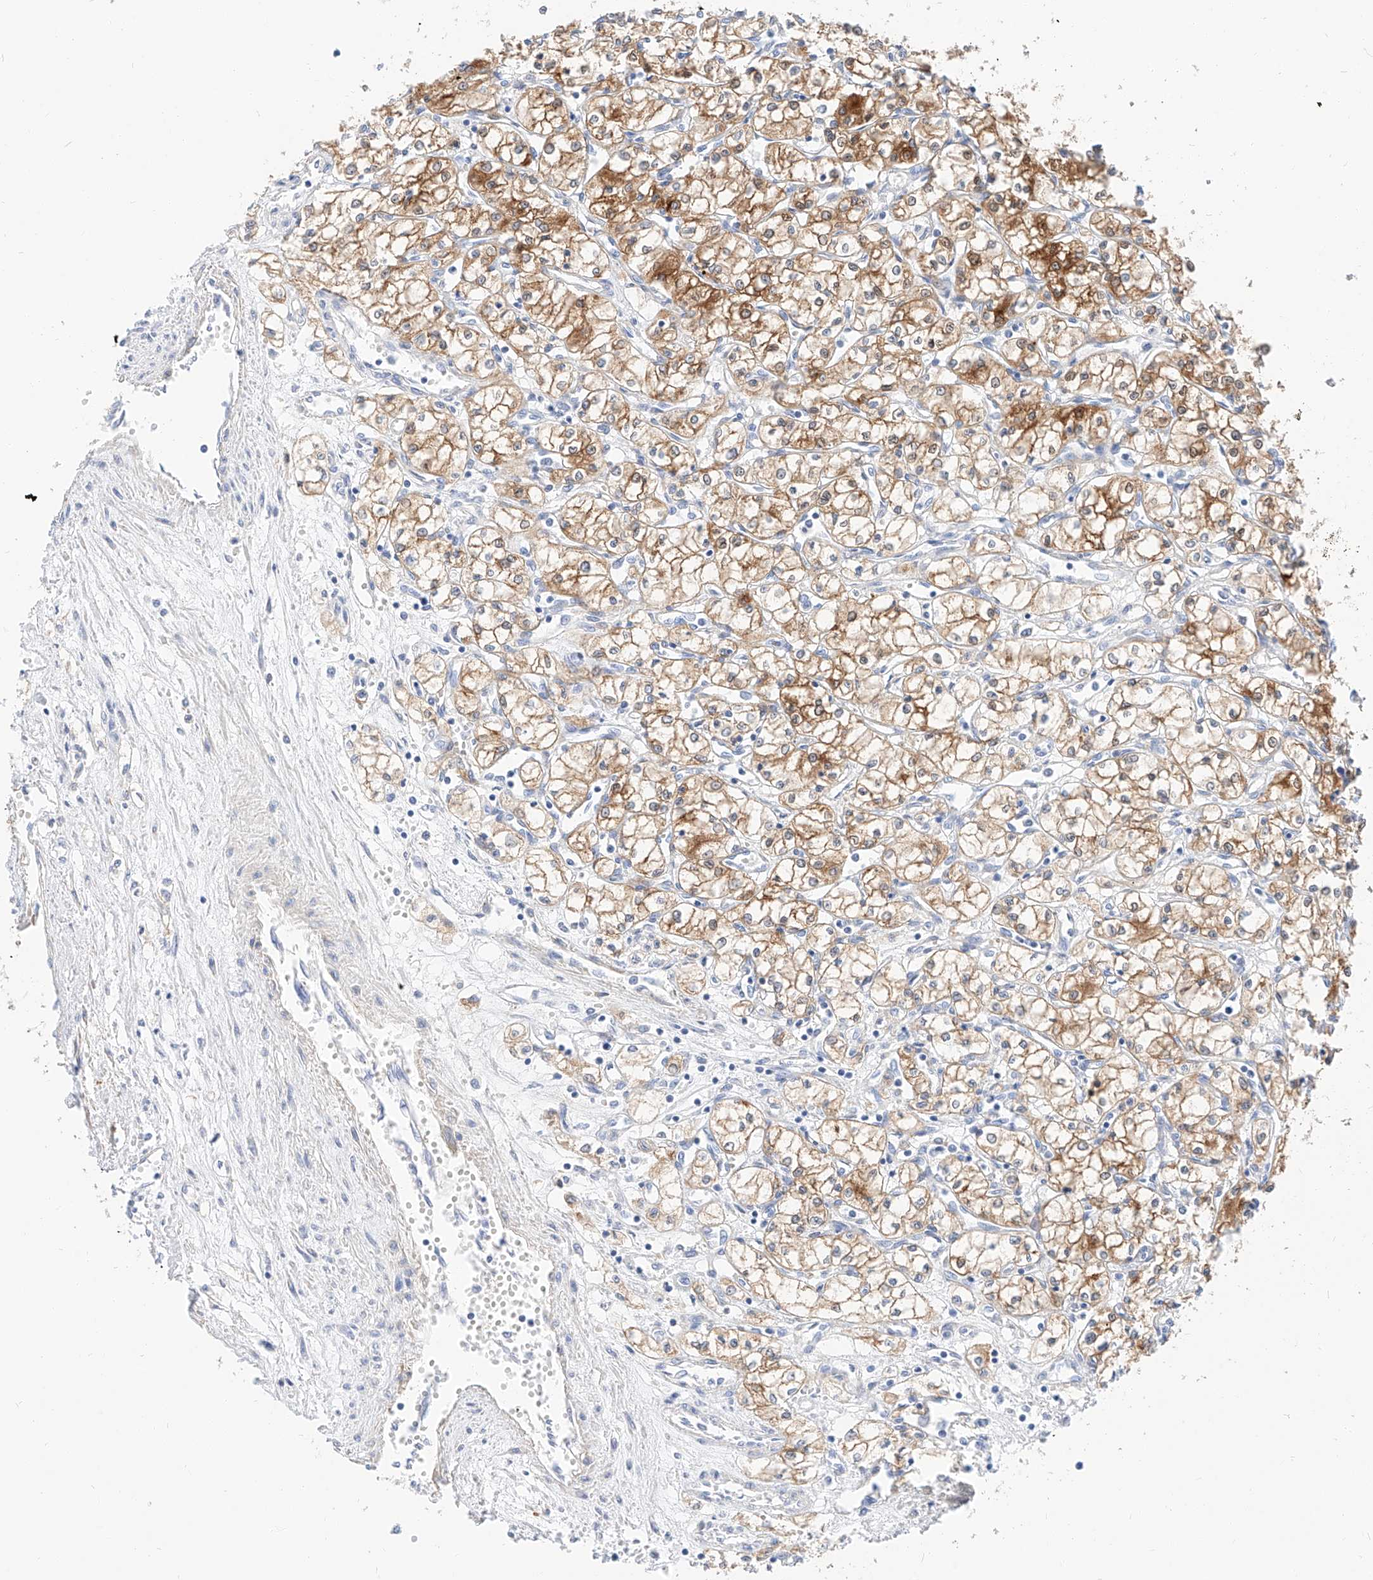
{"staining": {"intensity": "moderate", "quantity": ">75%", "location": "cytoplasmic/membranous"}, "tissue": "renal cancer", "cell_type": "Tumor cells", "image_type": "cancer", "snomed": [{"axis": "morphology", "description": "Adenocarcinoma, NOS"}, {"axis": "topography", "description": "Kidney"}], "caption": "Immunohistochemical staining of adenocarcinoma (renal) exhibits medium levels of moderate cytoplasmic/membranous expression in about >75% of tumor cells.", "gene": "MAP7", "patient": {"sex": "male", "age": 59}}